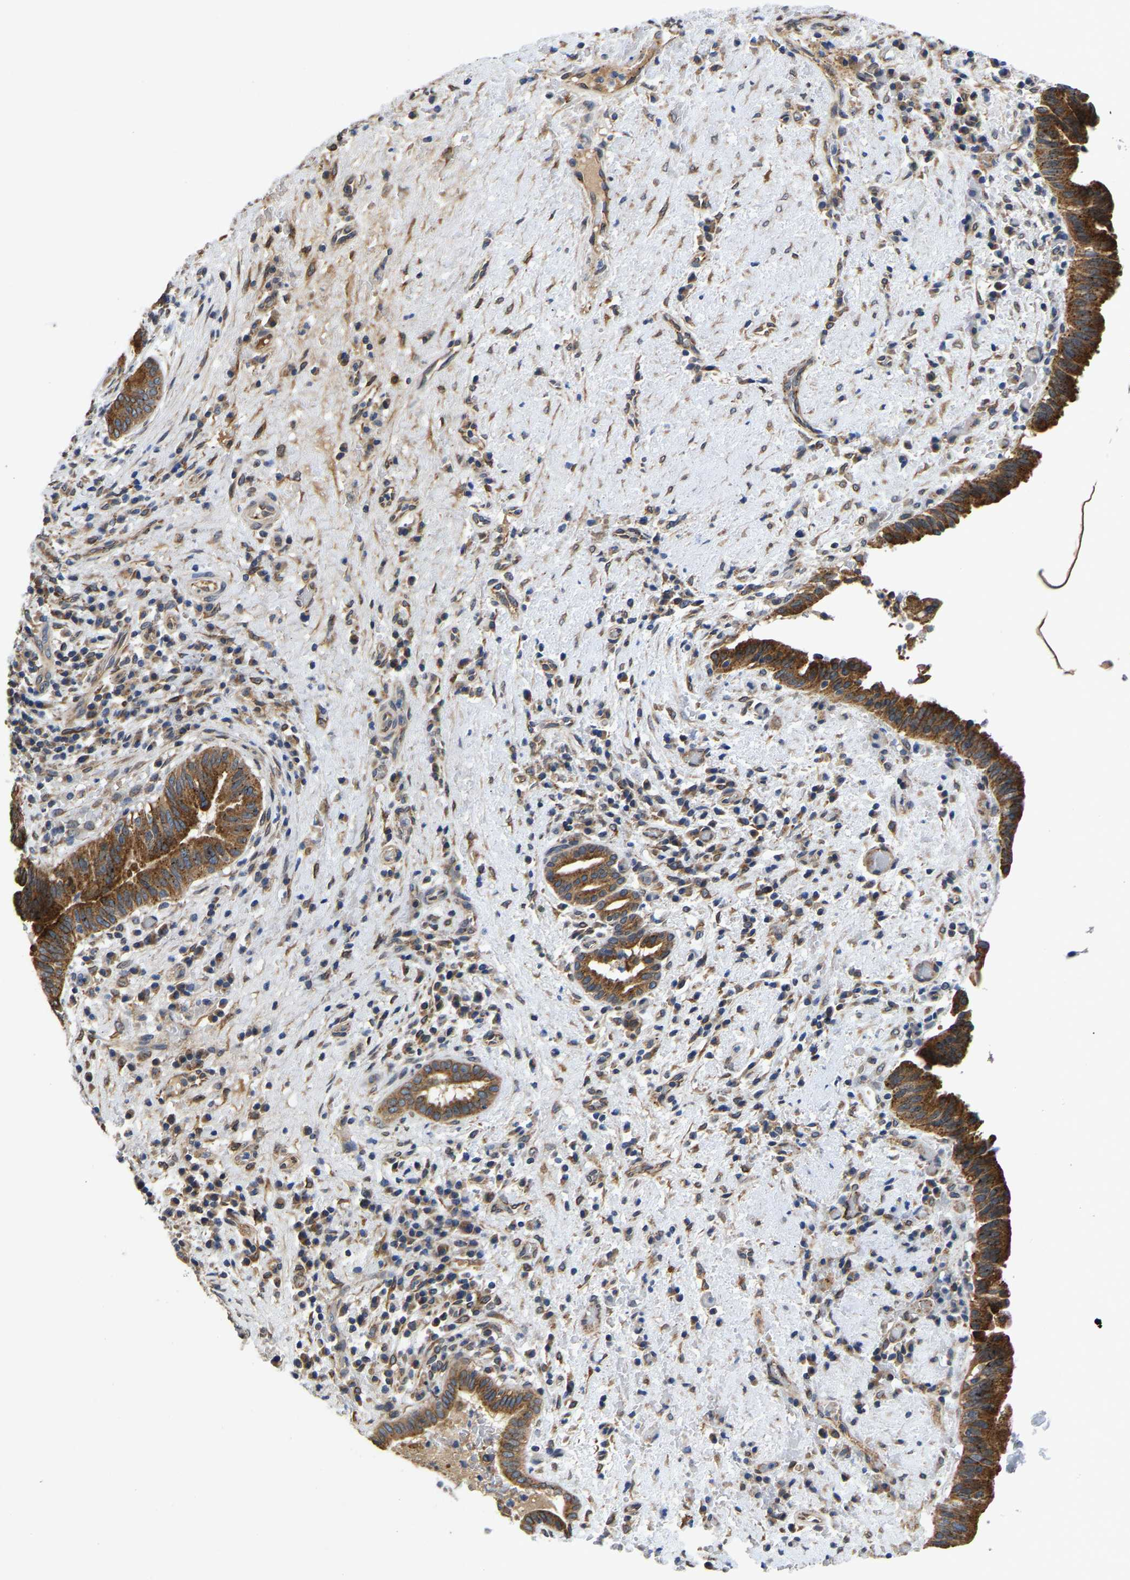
{"staining": {"intensity": "strong", "quantity": ">75%", "location": "cytoplasmic/membranous"}, "tissue": "liver cancer", "cell_type": "Tumor cells", "image_type": "cancer", "snomed": [{"axis": "morphology", "description": "Cholangiocarcinoma"}, {"axis": "topography", "description": "Liver"}], "caption": "The immunohistochemical stain labels strong cytoplasmic/membranous positivity in tumor cells of cholangiocarcinoma (liver) tissue.", "gene": "ARL6IP5", "patient": {"sex": "female", "age": 38}}